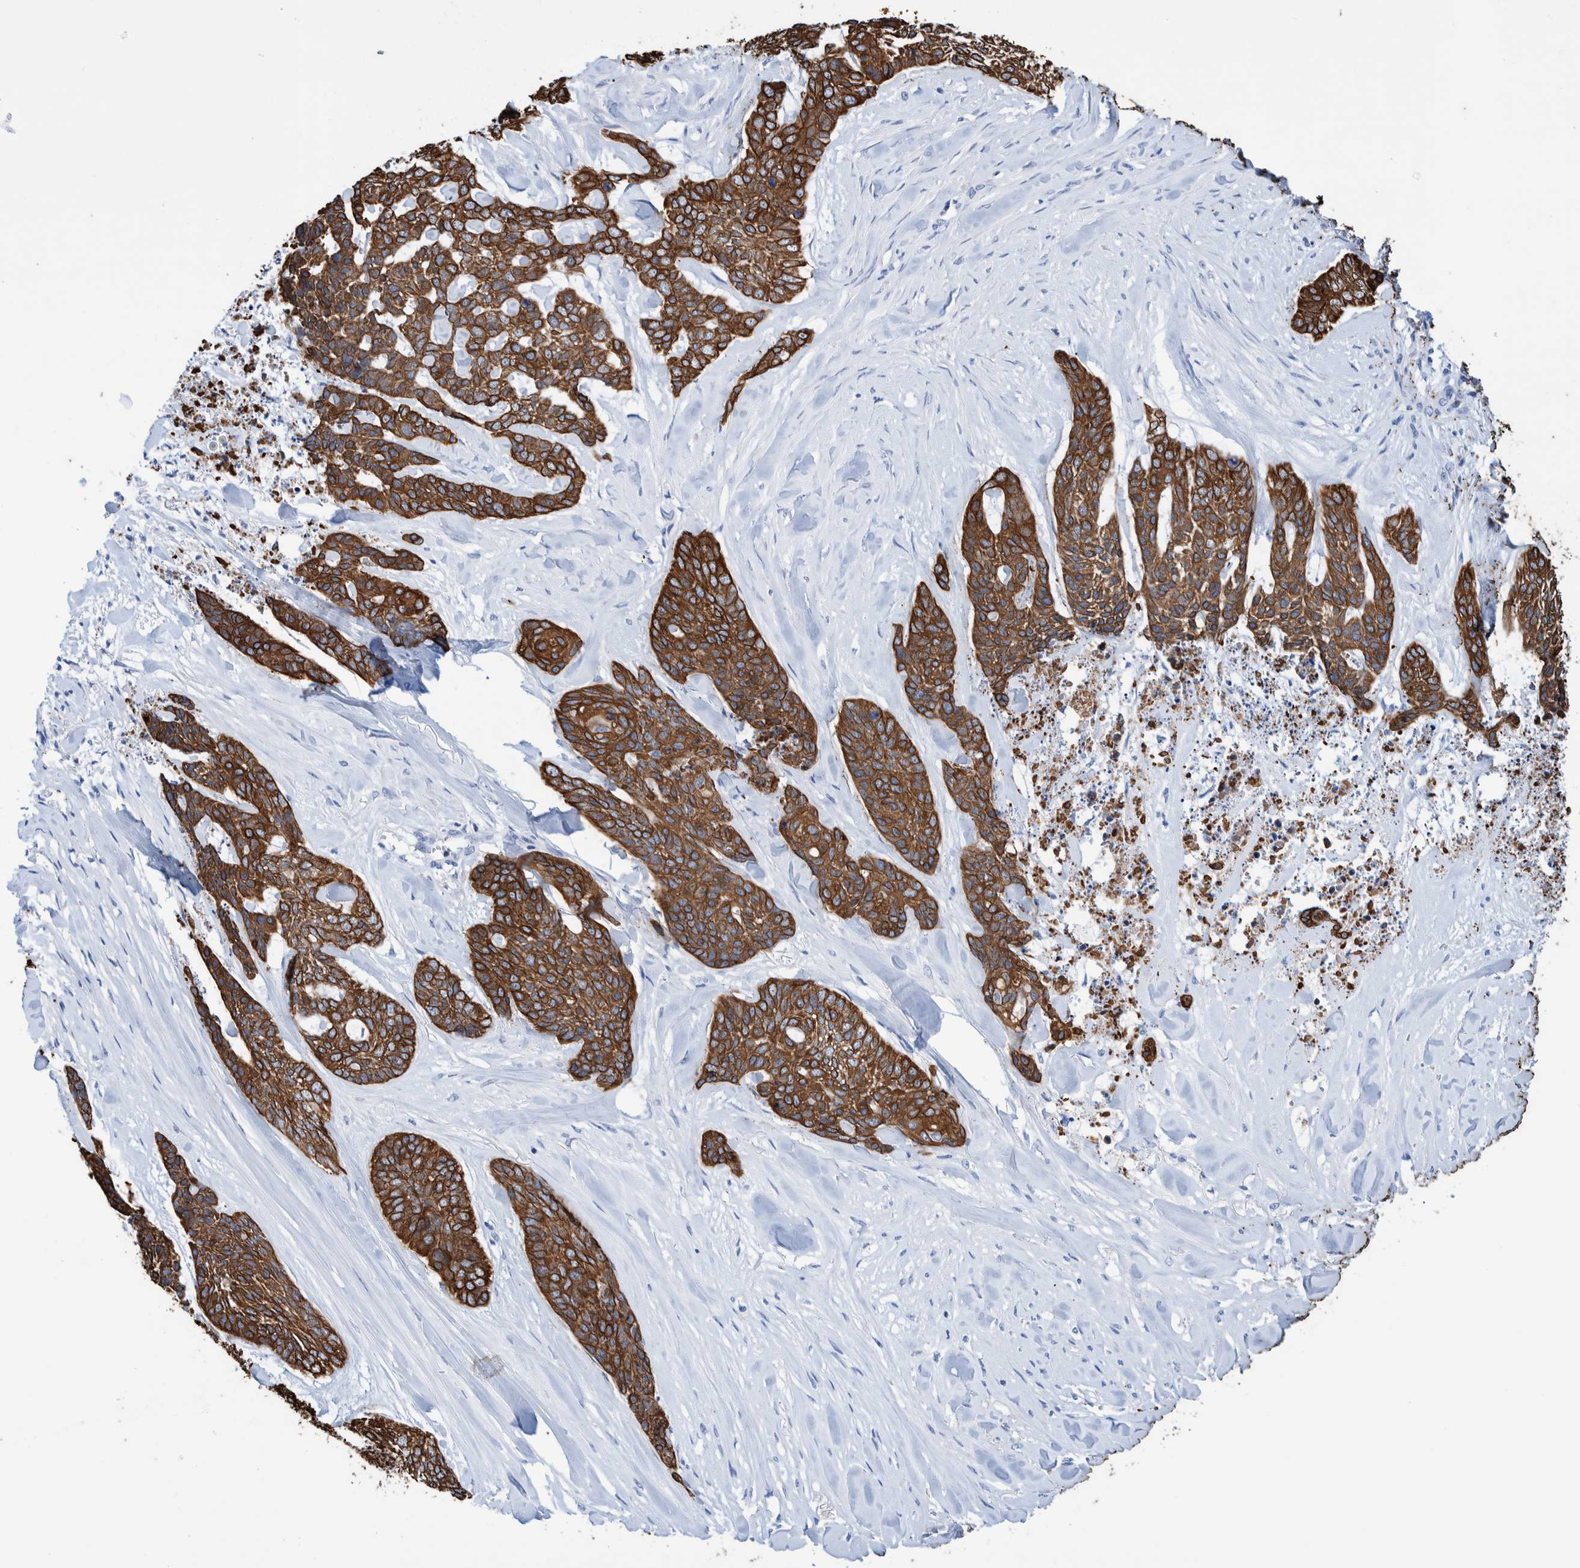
{"staining": {"intensity": "strong", "quantity": ">75%", "location": "cytoplasmic/membranous"}, "tissue": "skin cancer", "cell_type": "Tumor cells", "image_type": "cancer", "snomed": [{"axis": "morphology", "description": "Basal cell carcinoma"}, {"axis": "topography", "description": "Skin"}], "caption": "Strong cytoplasmic/membranous positivity is seen in about >75% of tumor cells in skin cancer.", "gene": "KRT14", "patient": {"sex": "female", "age": 64}}